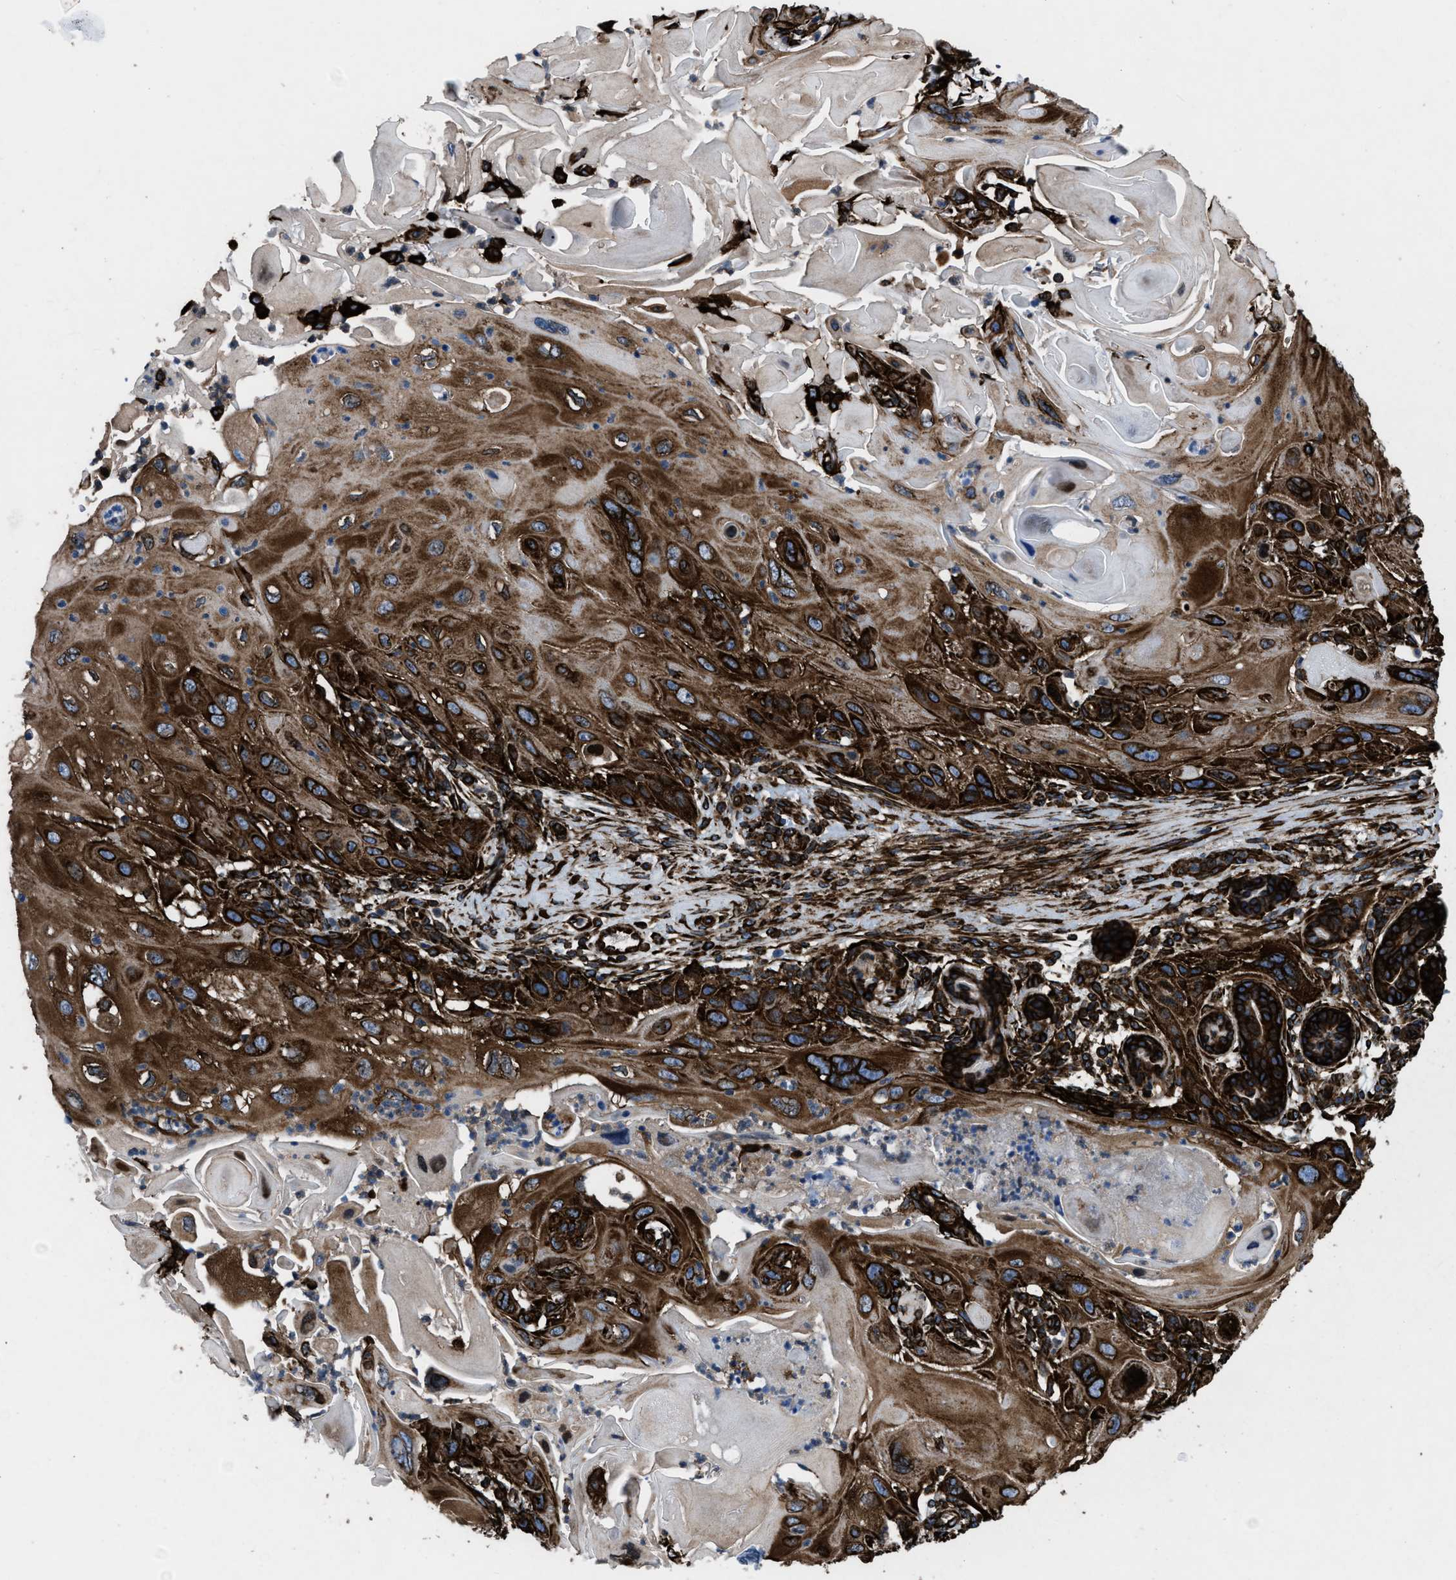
{"staining": {"intensity": "strong", "quantity": ">75%", "location": "cytoplasmic/membranous"}, "tissue": "skin cancer", "cell_type": "Tumor cells", "image_type": "cancer", "snomed": [{"axis": "morphology", "description": "Squamous cell carcinoma, NOS"}, {"axis": "topography", "description": "Skin"}], "caption": "Strong cytoplasmic/membranous protein positivity is appreciated in about >75% of tumor cells in skin cancer.", "gene": "CAPRIN1", "patient": {"sex": "female", "age": 77}}